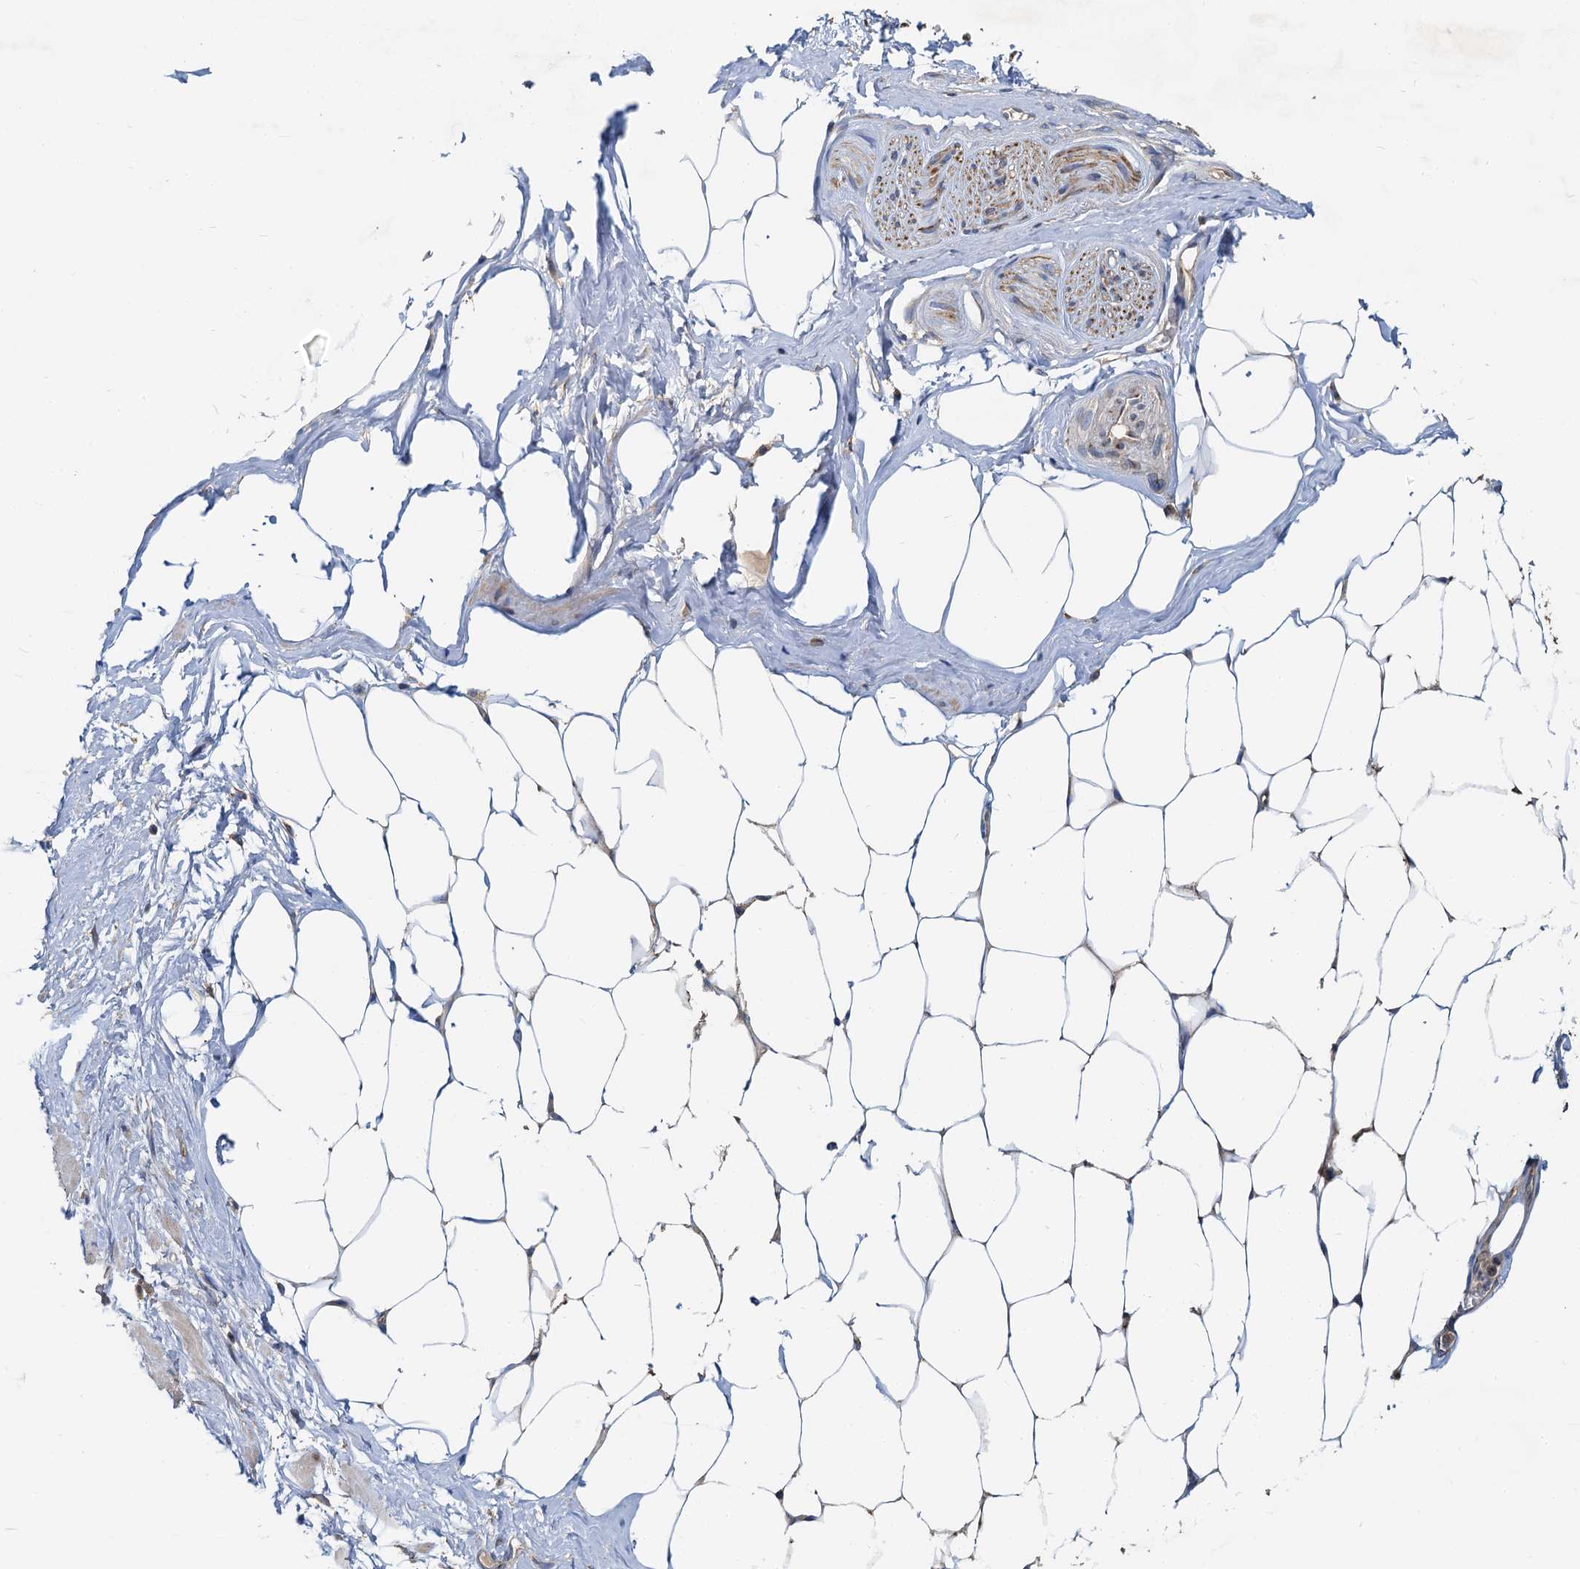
{"staining": {"intensity": "moderate", "quantity": ">75%", "location": "cytoplasmic/membranous"}, "tissue": "adipose tissue", "cell_type": "Adipocytes", "image_type": "normal", "snomed": [{"axis": "morphology", "description": "Normal tissue, NOS"}, {"axis": "morphology", "description": "Adenocarcinoma, Low grade"}, {"axis": "topography", "description": "Prostate"}, {"axis": "topography", "description": "Peripheral nerve tissue"}], "caption": "The micrograph shows immunohistochemical staining of unremarkable adipose tissue. There is moderate cytoplasmic/membranous positivity is present in about >75% of adipocytes.", "gene": "NKAPD1", "patient": {"sex": "male", "age": 63}}